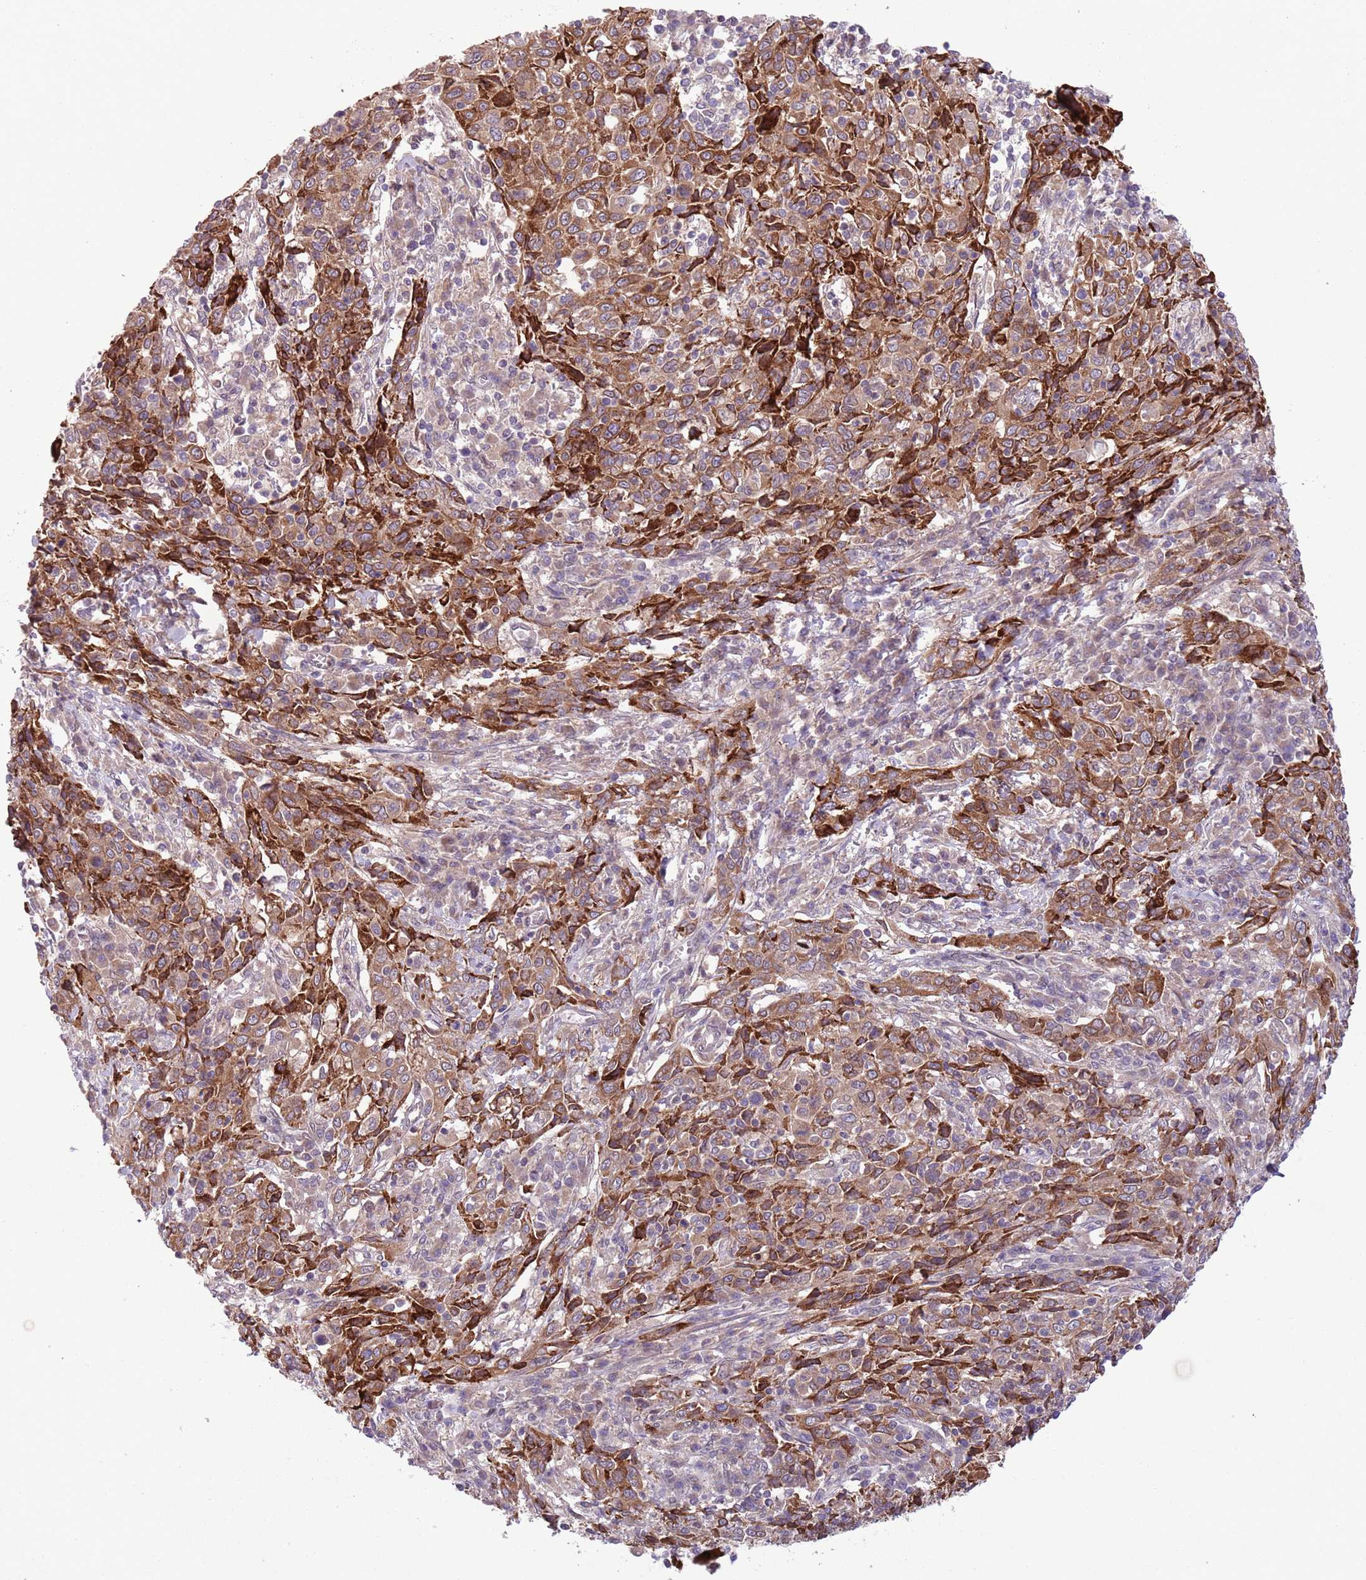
{"staining": {"intensity": "moderate", "quantity": "25%-75%", "location": "cytoplasmic/membranous"}, "tissue": "cervical cancer", "cell_type": "Tumor cells", "image_type": "cancer", "snomed": [{"axis": "morphology", "description": "Squamous cell carcinoma, NOS"}, {"axis": "topography", "description": "Cervix"}], "caption": "Protein analysis of cervical squamous cell carcinoma tissue shows moderate cytoplasmic/membranous expression in approximately 25%-75% of tumor cells.", "gene": "CCND2", "patient": {"sex": "female", "age": 46}}